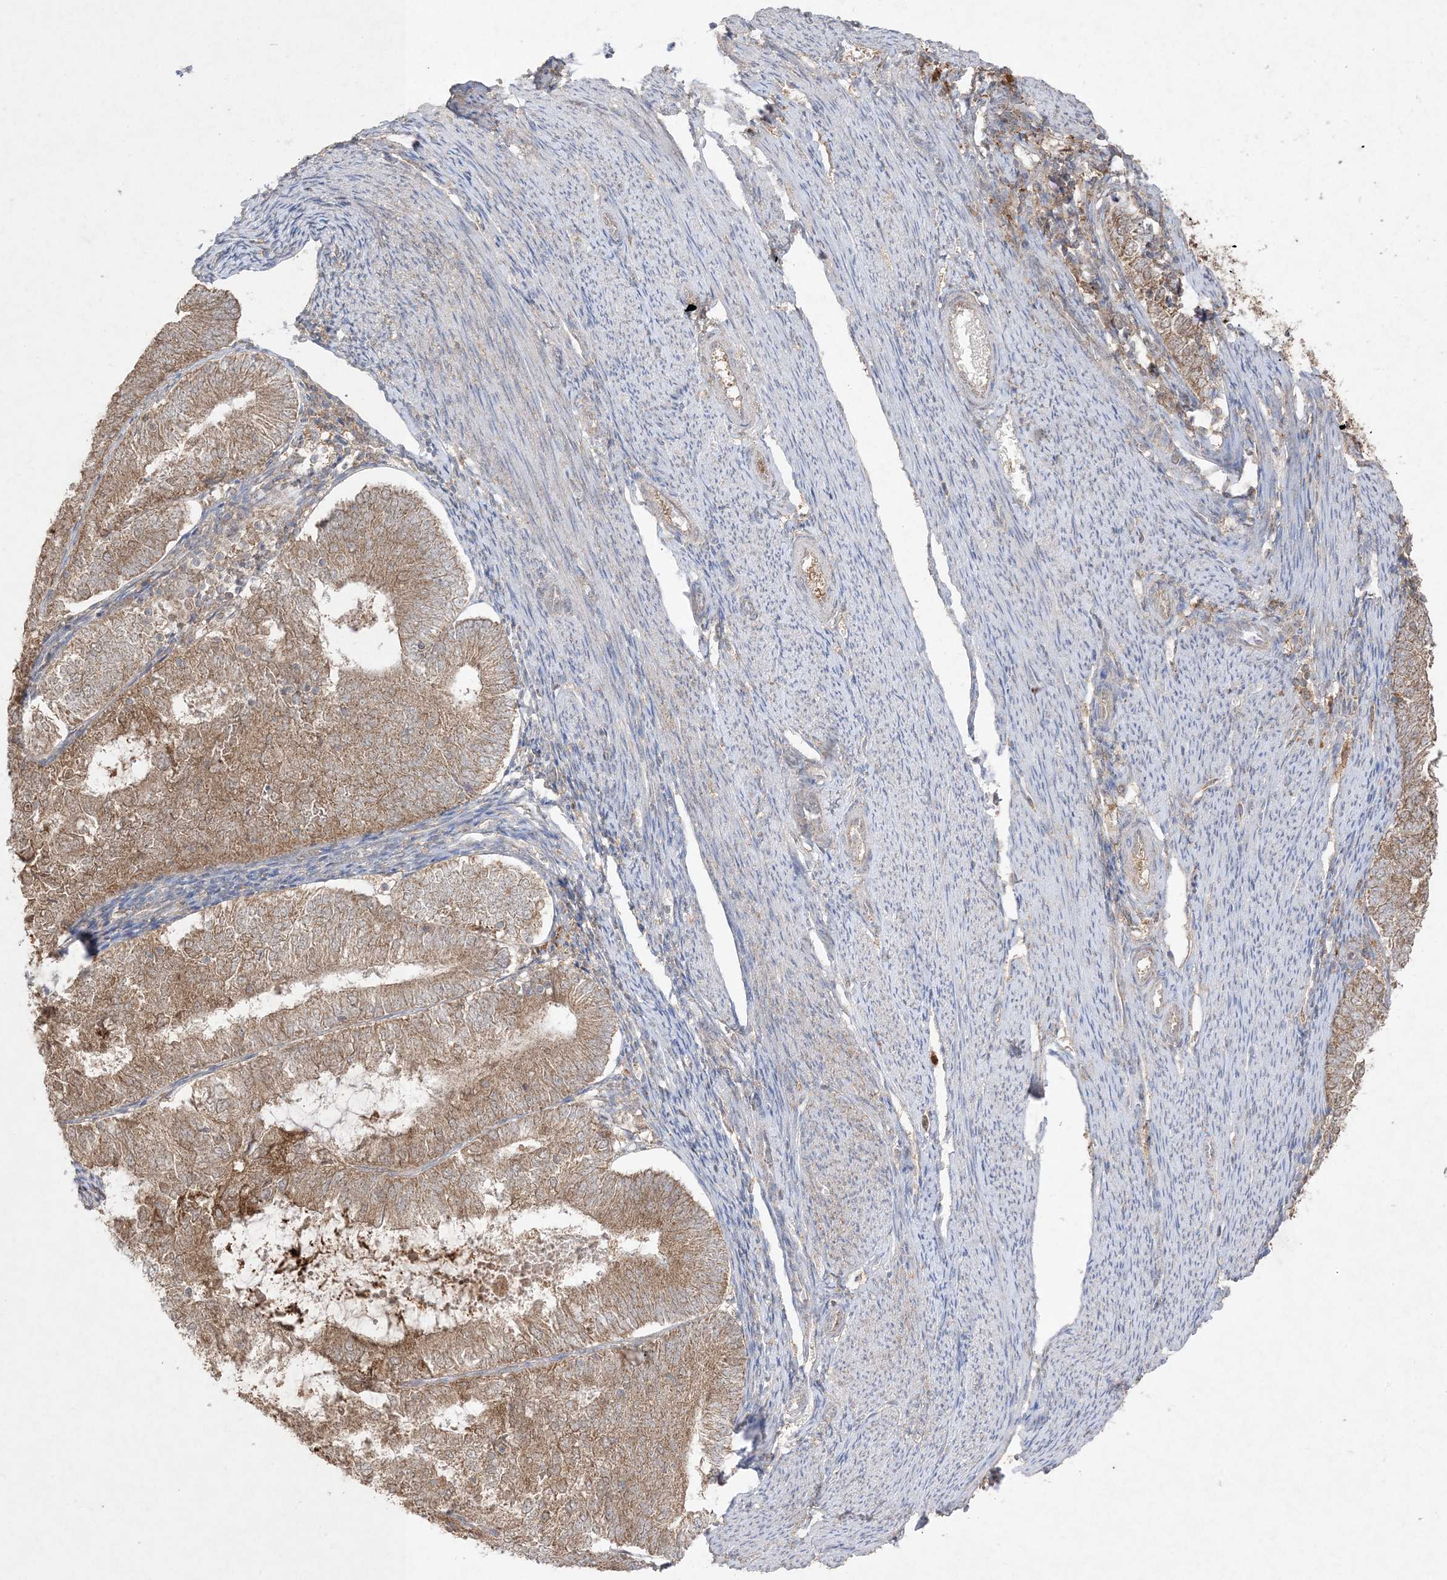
{"staining": {"intensity": "moderate", "quantity": ">75%", "location": "cytoplasmic/membranous"}, "tissue": "endometrial cancer", "cell_type": "Tumor cells", "image_type": "cancer", "snomed": [{"axis": "morphology", "description": "Adenocarcinoma, NOS"}, {"axis": "topography", "description": "Endometrium"}], "caption": "Brown immunohistochemical staining in human endometrial cancer demonstrates moderate cytoplasmic/membranous positivity in approximately >75% of tumor cells.", "gene": "UBE2C", "patient": {"sex": "female", "age": 57}}